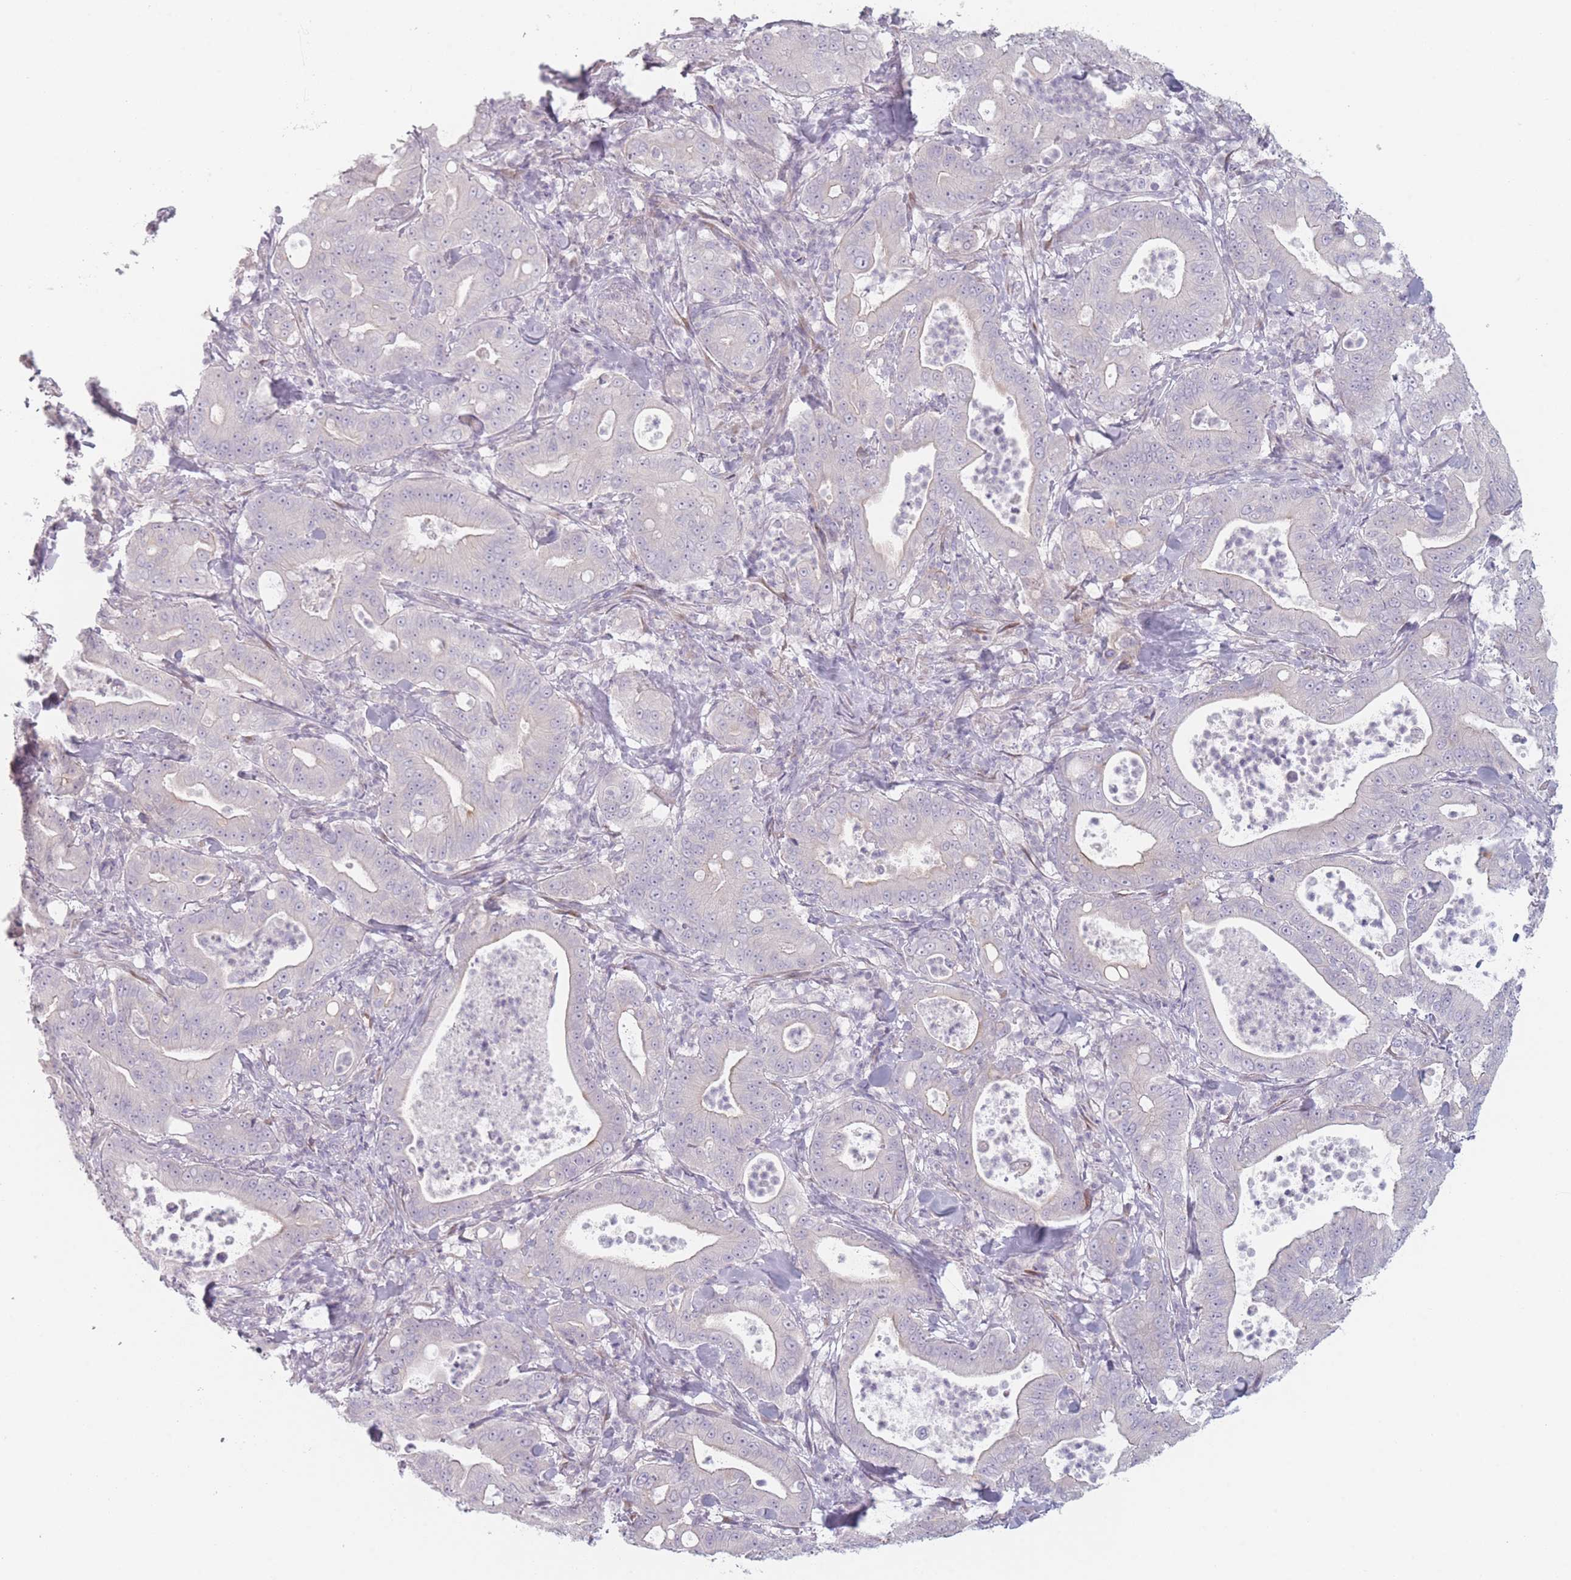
{"staining": {"intensity": "weak", "quantity": "<25%", "location": "cytoplasmic/membranous"}, "tissue": "pancreatic cancer", "cell_type": "Tumor cells", "image_type": "cancer", "snomed": [{"axis": "morphology", "description": "Adenocarcinoma, NOS"}, {"axis": "topography", "description": "Pancreas"}], "caption": "Immunohistochemical staining of pancreatic cancer demonstrates no significant expression in tumor cells. (Immunohistochemistry (ihc), brightfield microscopy, high magnification).", "gene": "RASL10B", "patient": {"sex": "male", "age": 71}}